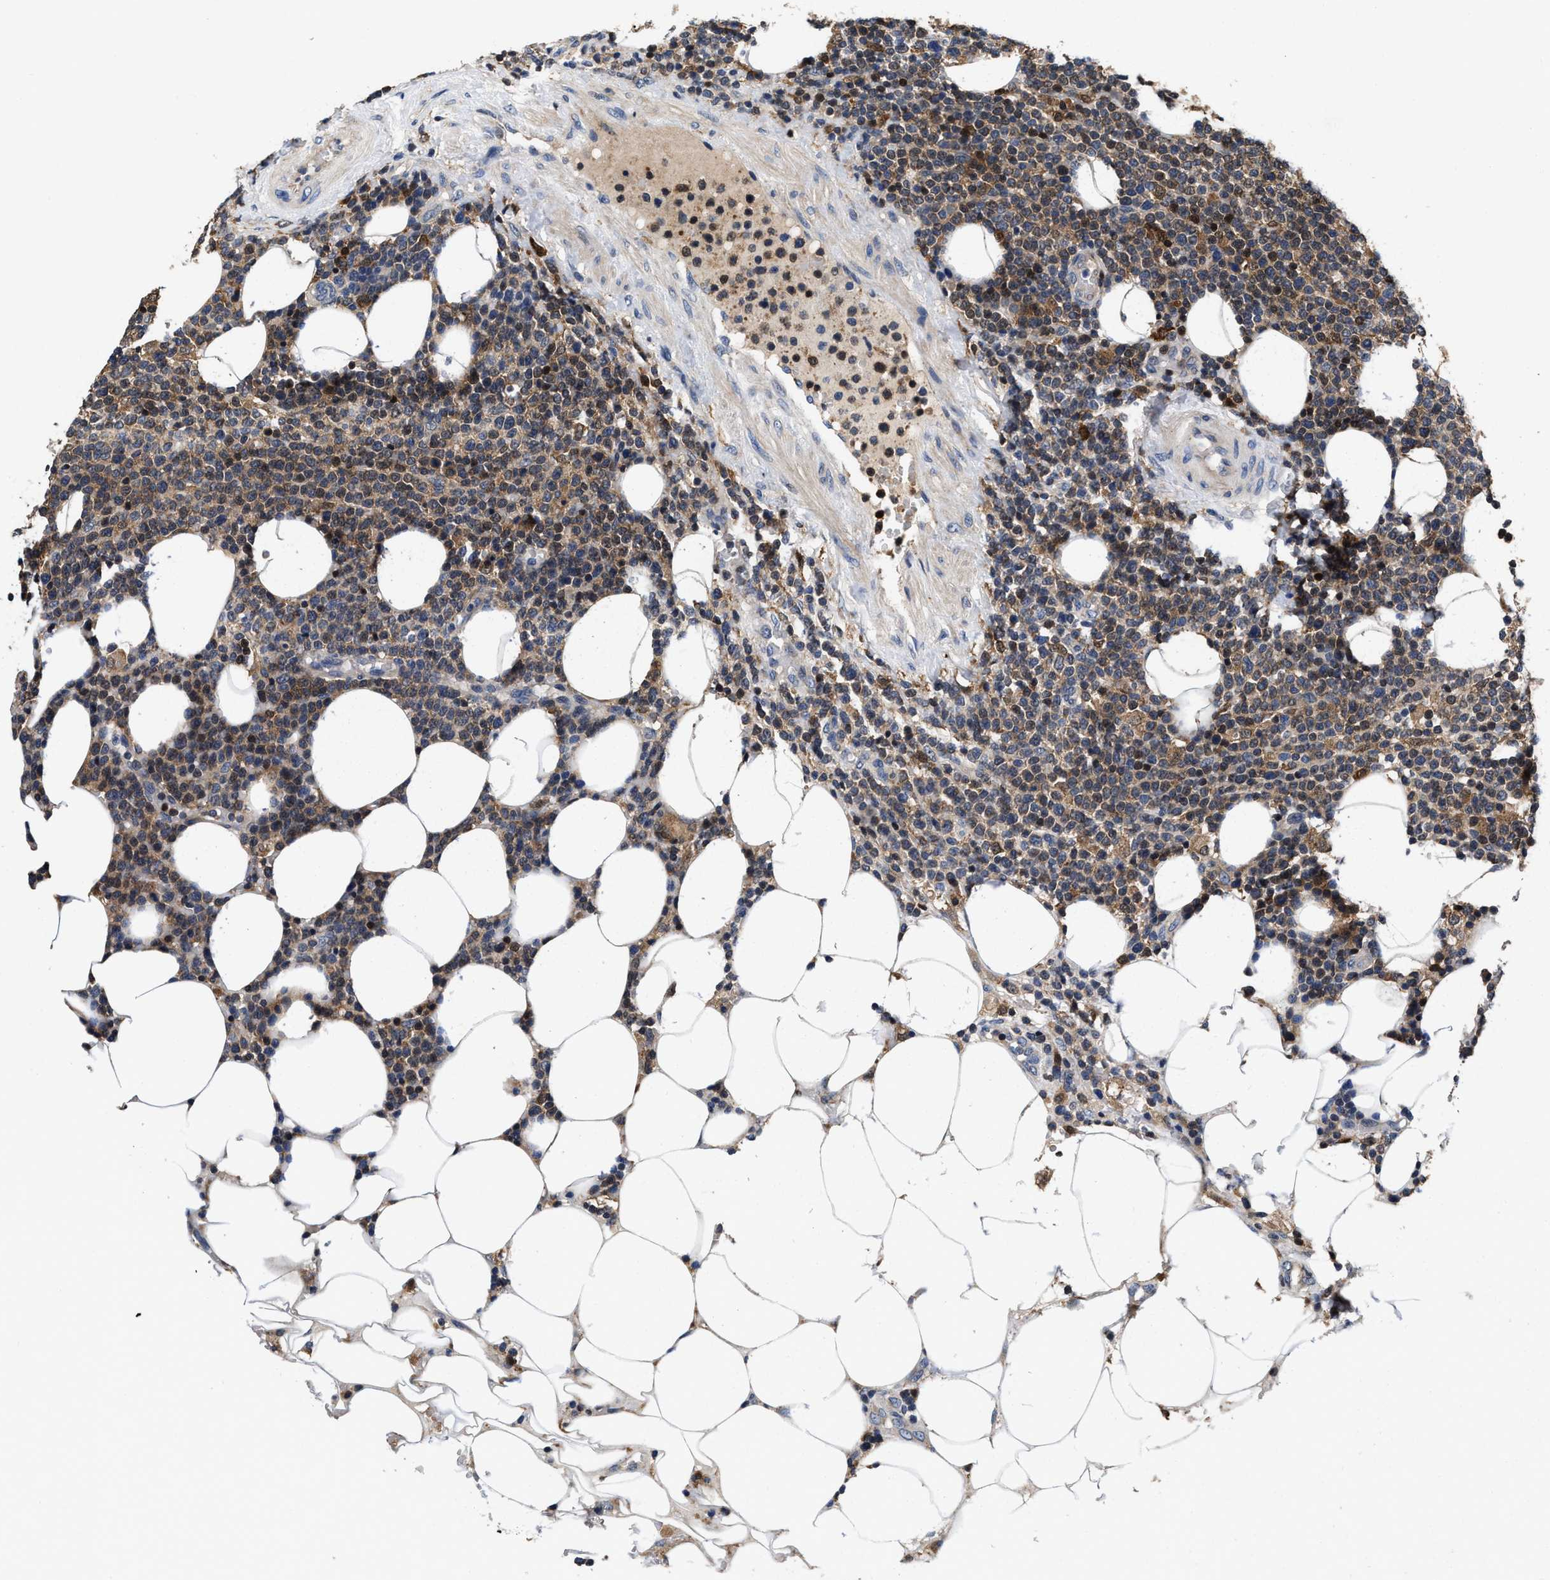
{"staining": {"intensity": "moderate", "quantity": ">75%", "location": "cytoplasmic/membranous"}, "tissue": "lymphoma", "cell_type": "Tumor cells", "image_type": "cancer", "snomed": [{"axis": "morphology", "description": "Malignant lymphoma, non-Hodgkin's type, High grade"}, {"axis": "topography", "description": "Lymph node"}], "caption": "Protein staining by immunohistochemistry displays moderate cytoplasmic/membranous staining in approximately >75% of tumor cells in lymphoma.", "gene": "RGS10", "patient": {"sex": "male", "age": 61}}